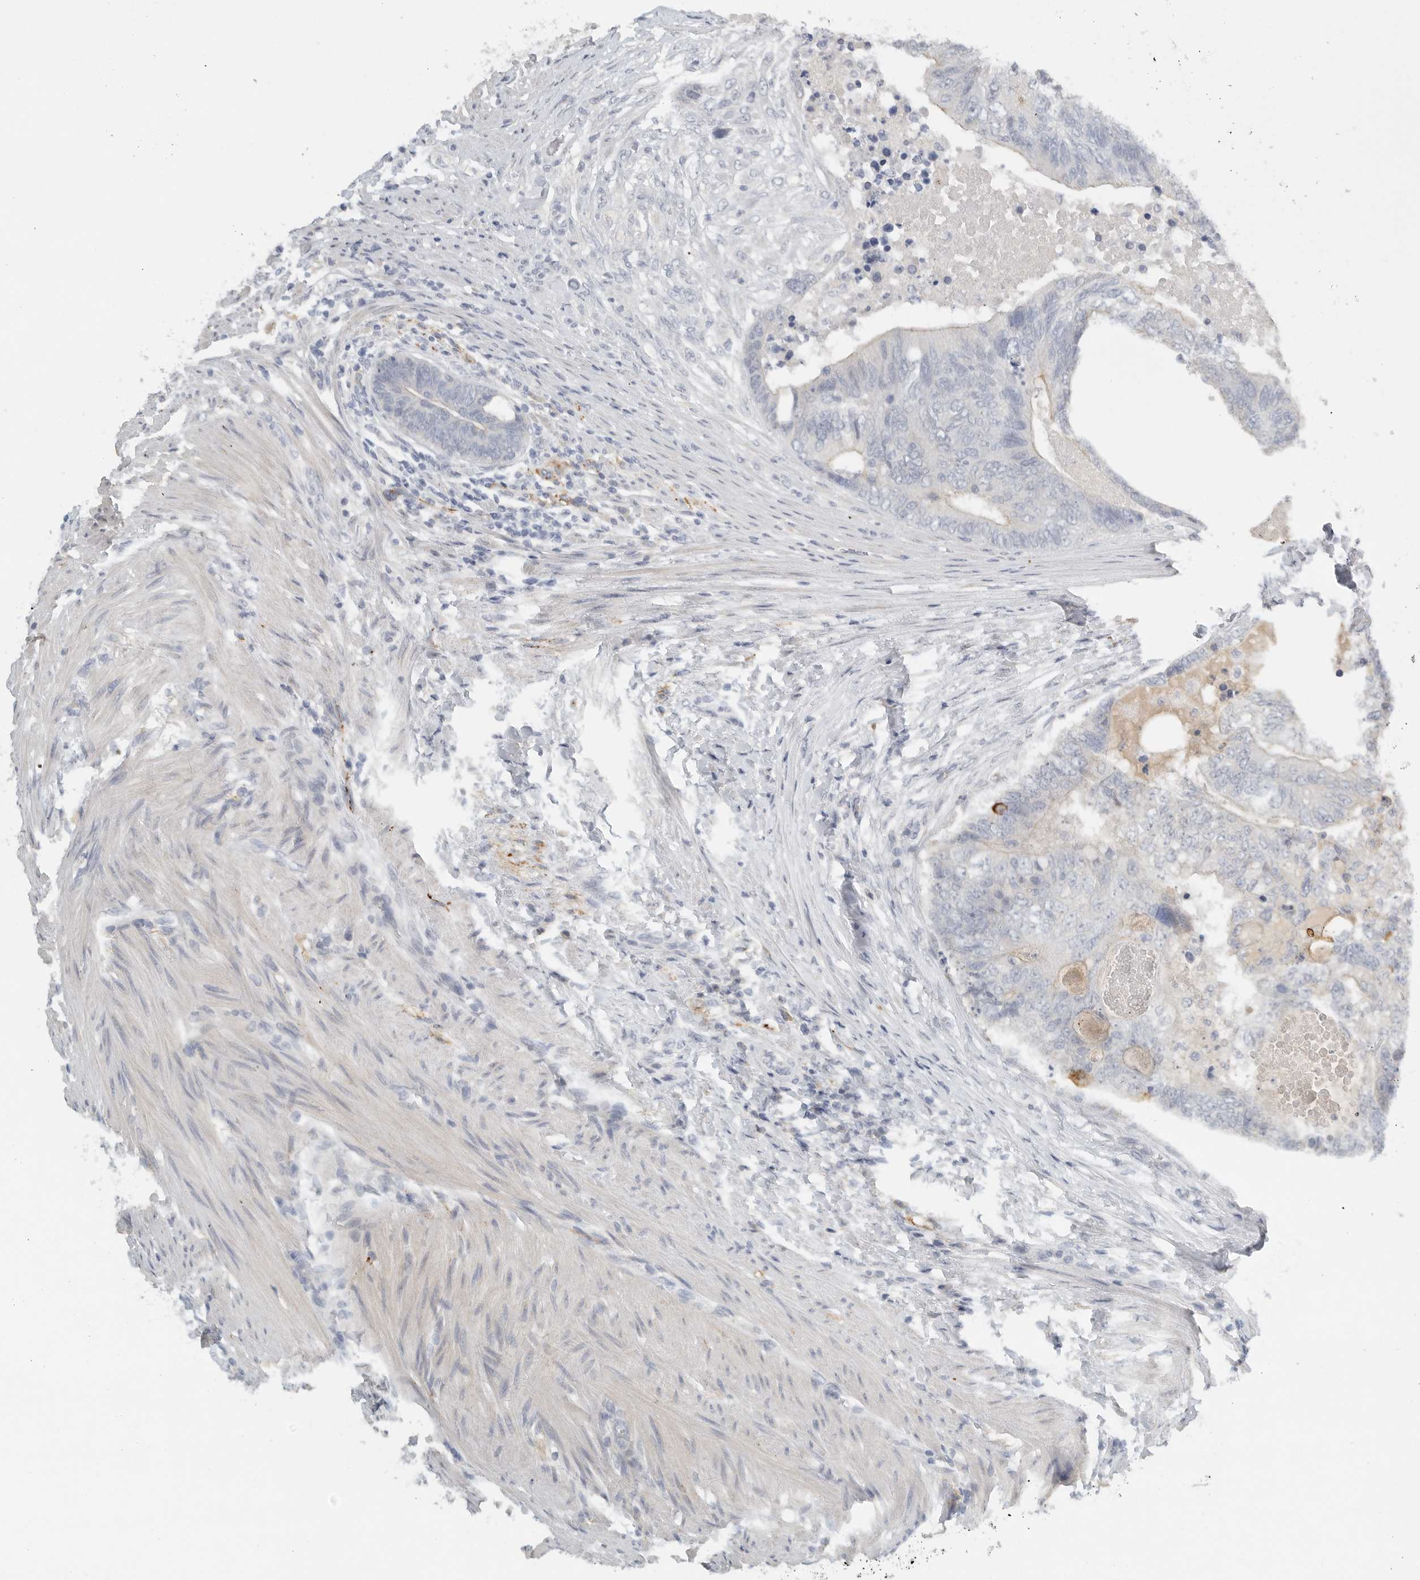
{"staining": {"intensity": "negative", "quantity": "none", "location": "none"}, "tissue": "colorectal cancer", "cell_type": "Tumor cells", "image_type": "cancer", "snomed": [{"axis": "morphology", "description": "Adenocarcinoma, NOS"}, {"axis": "topography", "description": "Colon"}], "caption": "Image shows no protein staining in tumor cells of adenocarcinoma (colorectal) tissue. (DAB immunohistochemistry visualized using brightfield microscopy, high magnification).", "gene": "PAM", "patient": {"sex": "female", "age": 67}}